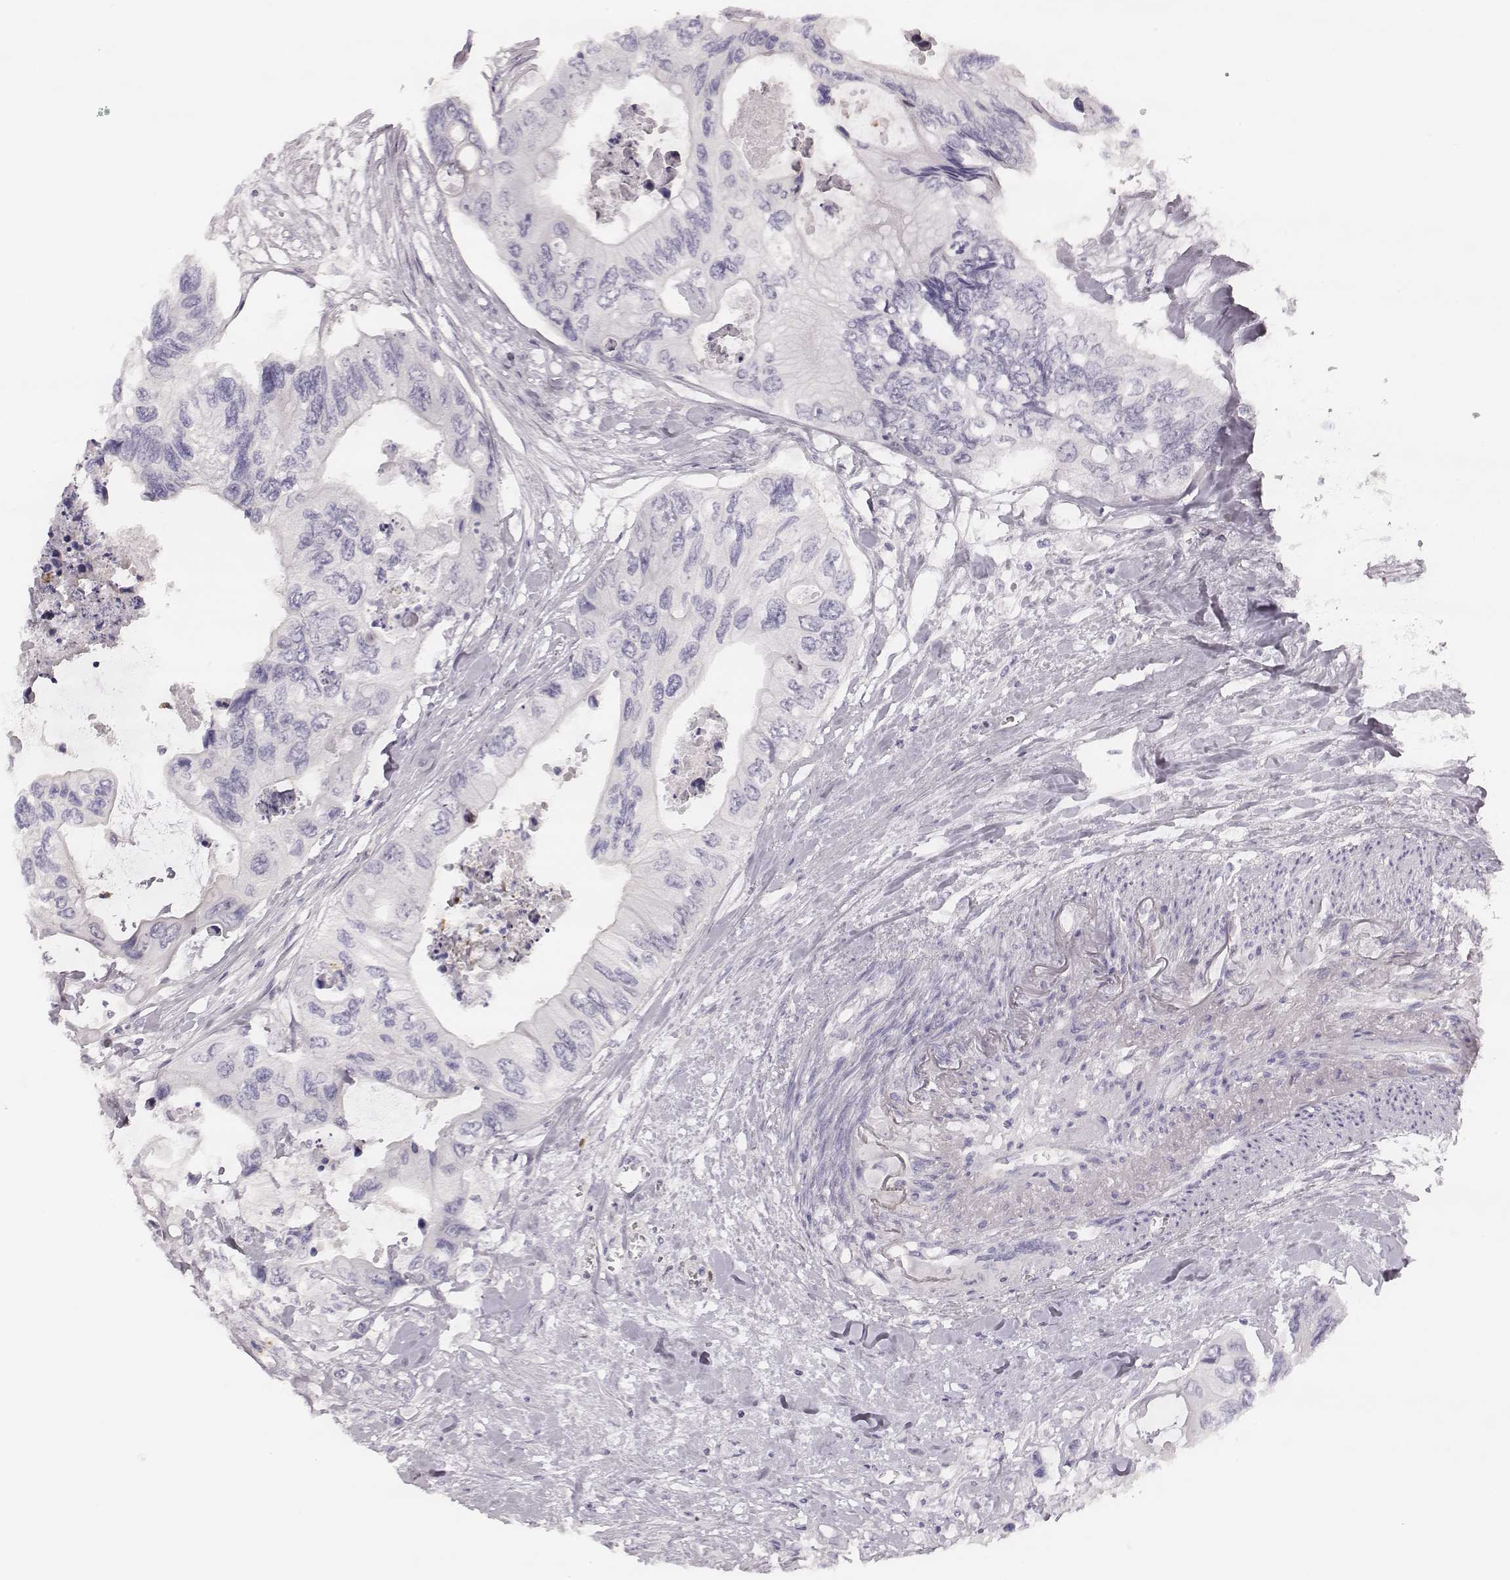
{"staining": {"intensity": "negative", "quantity": "none", "location": "none"}, "tissue": "colorectal cancer", "cell_type": "Tumor cells", "image_type": "cancer", "snomed": [{"axis": "morphology", "description": "Adenocarcinoma, NOS"}, {"axis": "topography", "description": "Rectum"}], "caption": "Immunohistochemistry (IHC) micrograph of human colorectal cancer stained for a protein (brown), which demonstrates no expression in tumor cells.", "gene": "KCNJ12", "patient": {"sex": "male", "age": 63}}